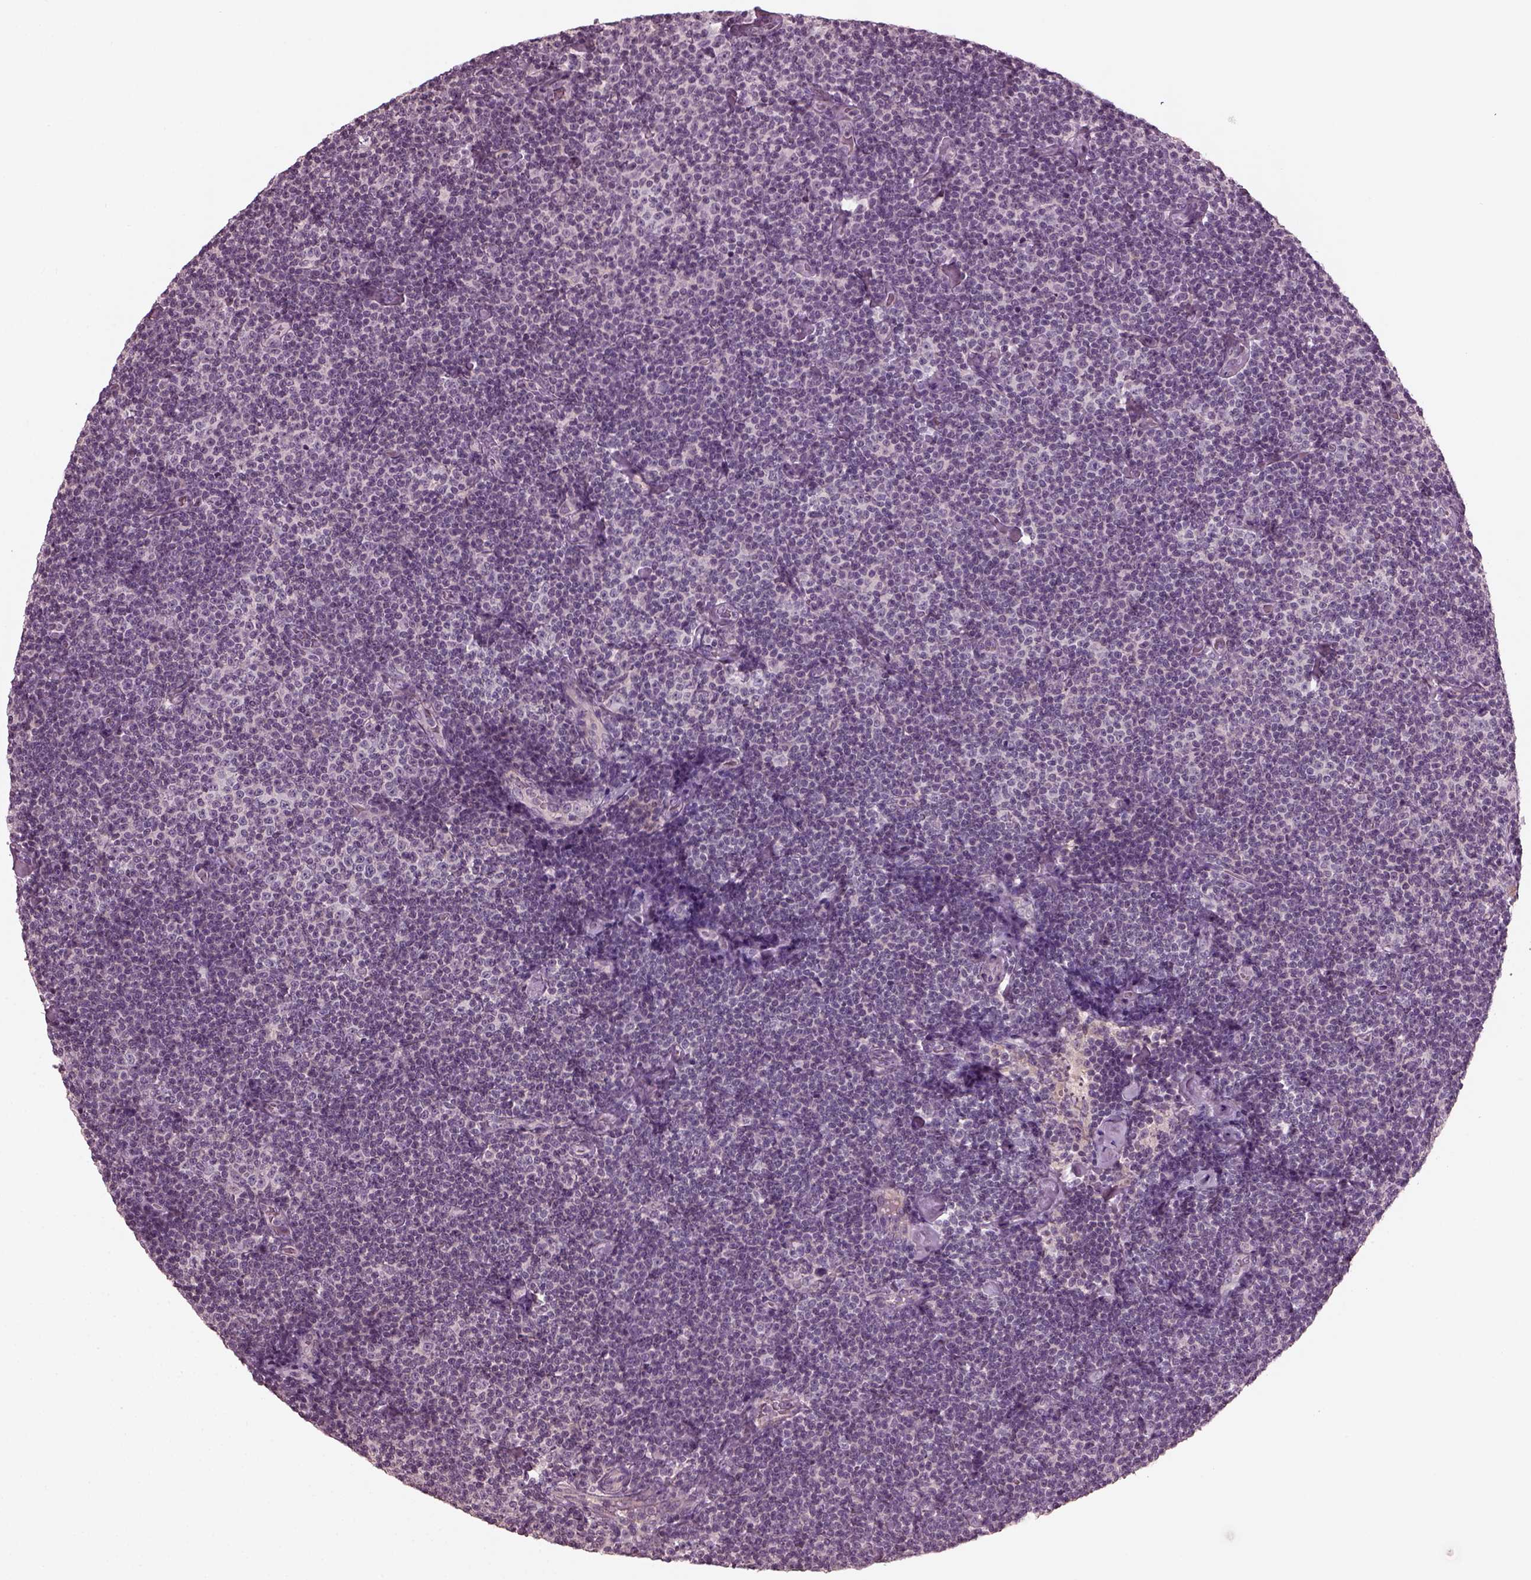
{"staining": {"intensity": "negative", "quantity": "none", "location": "none"}, "tissue": "lymphoma", "cell_type": "Tumor cells", "image_type": "cancer", "snomed": [{"axis": "morphology", "description": "Malignant lymphoma, non-Hodgkin's type, Low grade"}, {"axis": "topography", "description": "Lymph node"}], "caption": "This image is of lymphoma stained with IHC to label a protein in brown with the nuclei are counter-stained blue. There is no staining in tumor cells.", "gene": "PORCN", "patient": {"sex": "male", "age": 81}}